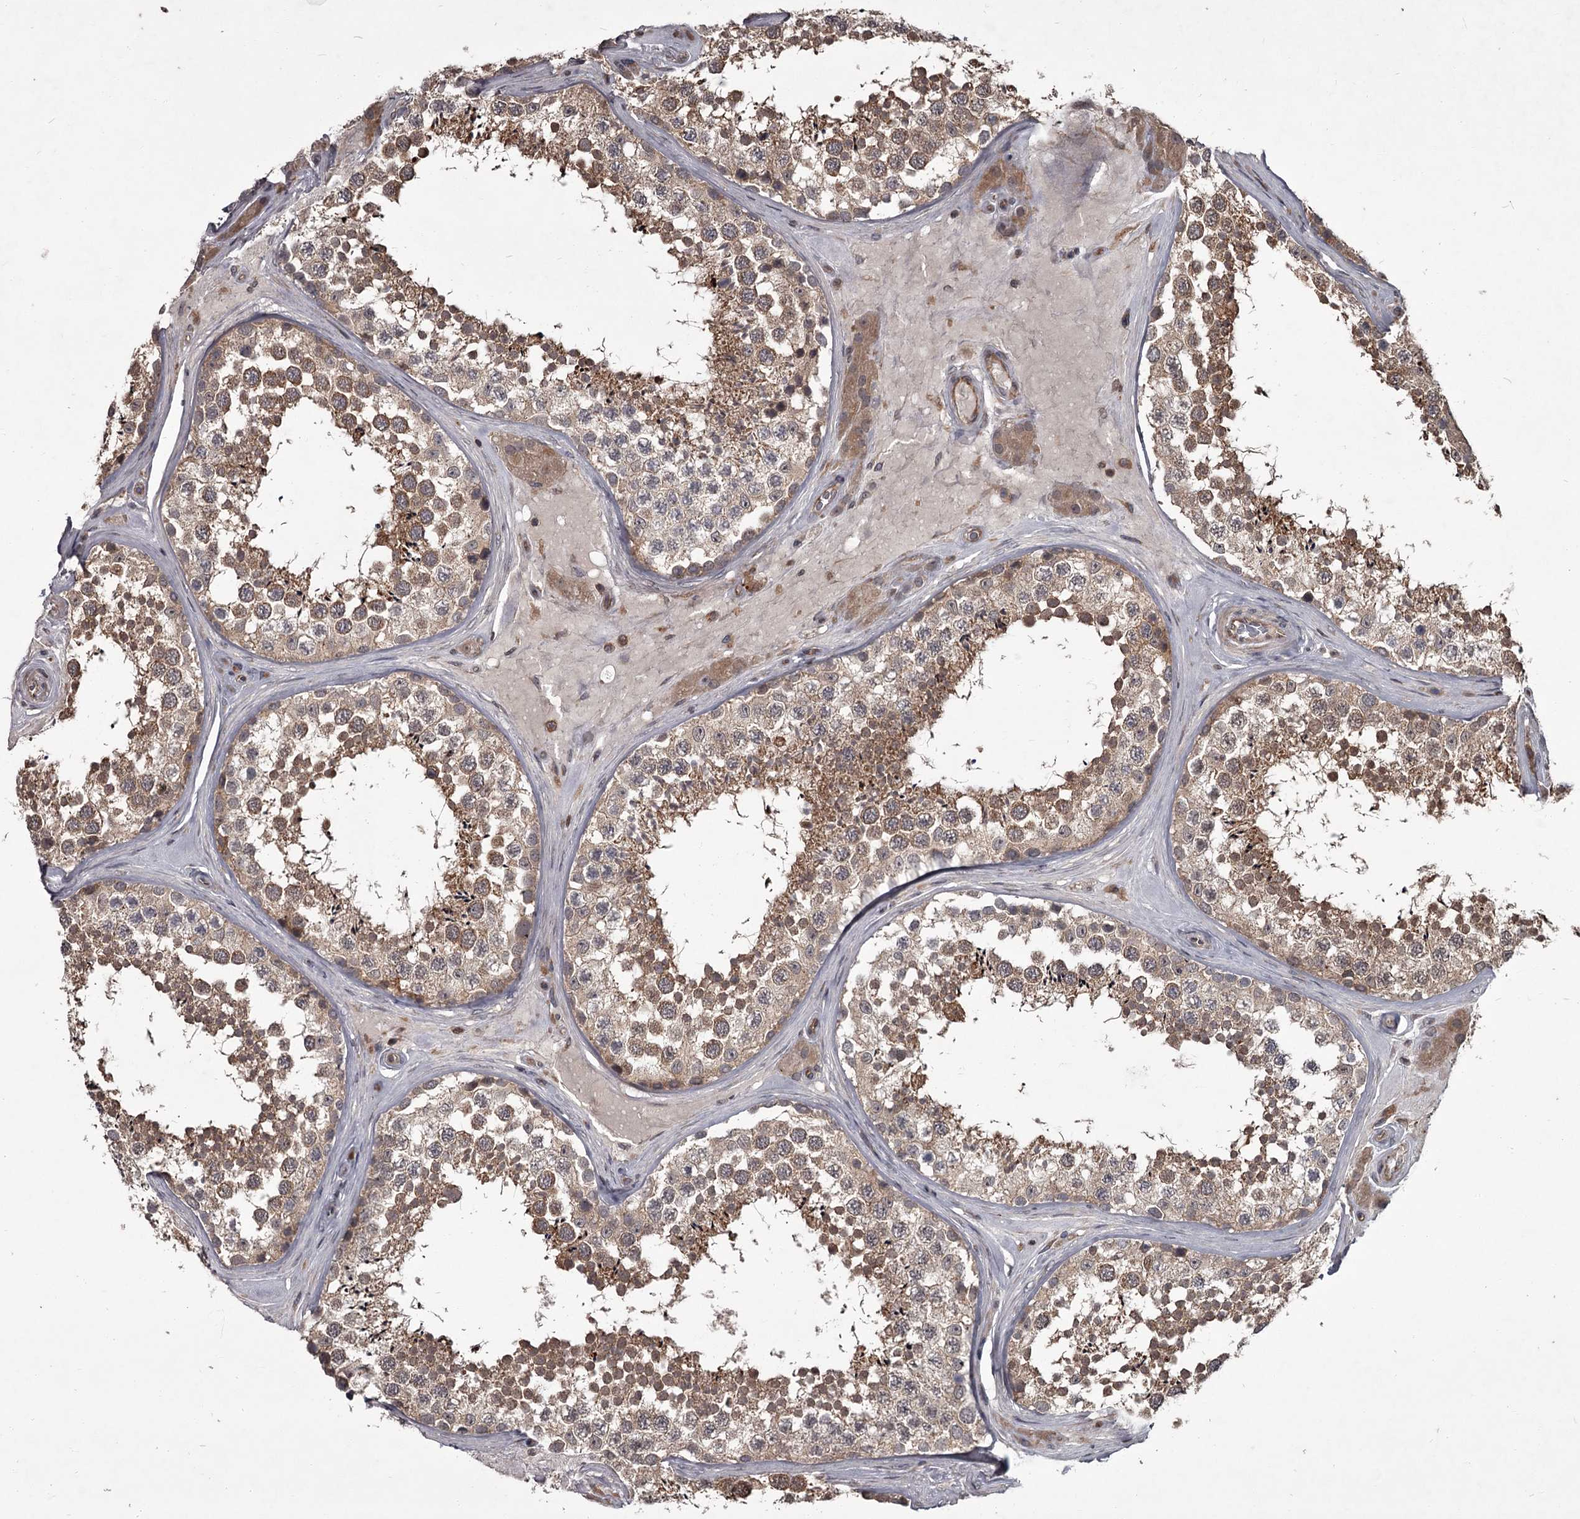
{"staining": {"intensity": "moderate", "quantity": ">75%", "location": "cytoplasmic/membranous"}, "tissue": "testis", "cell_type": "Cells in seminiferous ducts", "image_type": "normal", "snomed": [{"axis": "morphology", "description": "Normal tissue, NOS"}, {"axis": "topography", "description": "Testis"}], "caption": "Immunohistochemical staining of unremarkable human testis reveals moderate cytoplasmic/membranous protein staining in about >75% of cells in seminiferous ducts. The staining is performed using DAB (3,3'-diaminobenzidine) brown chromogen to label protein expression. The nuclei are counter-stained blue using hematoxylin.", "gene": "UNC93B1", "patient": {"sex": "male", "age": 46}}